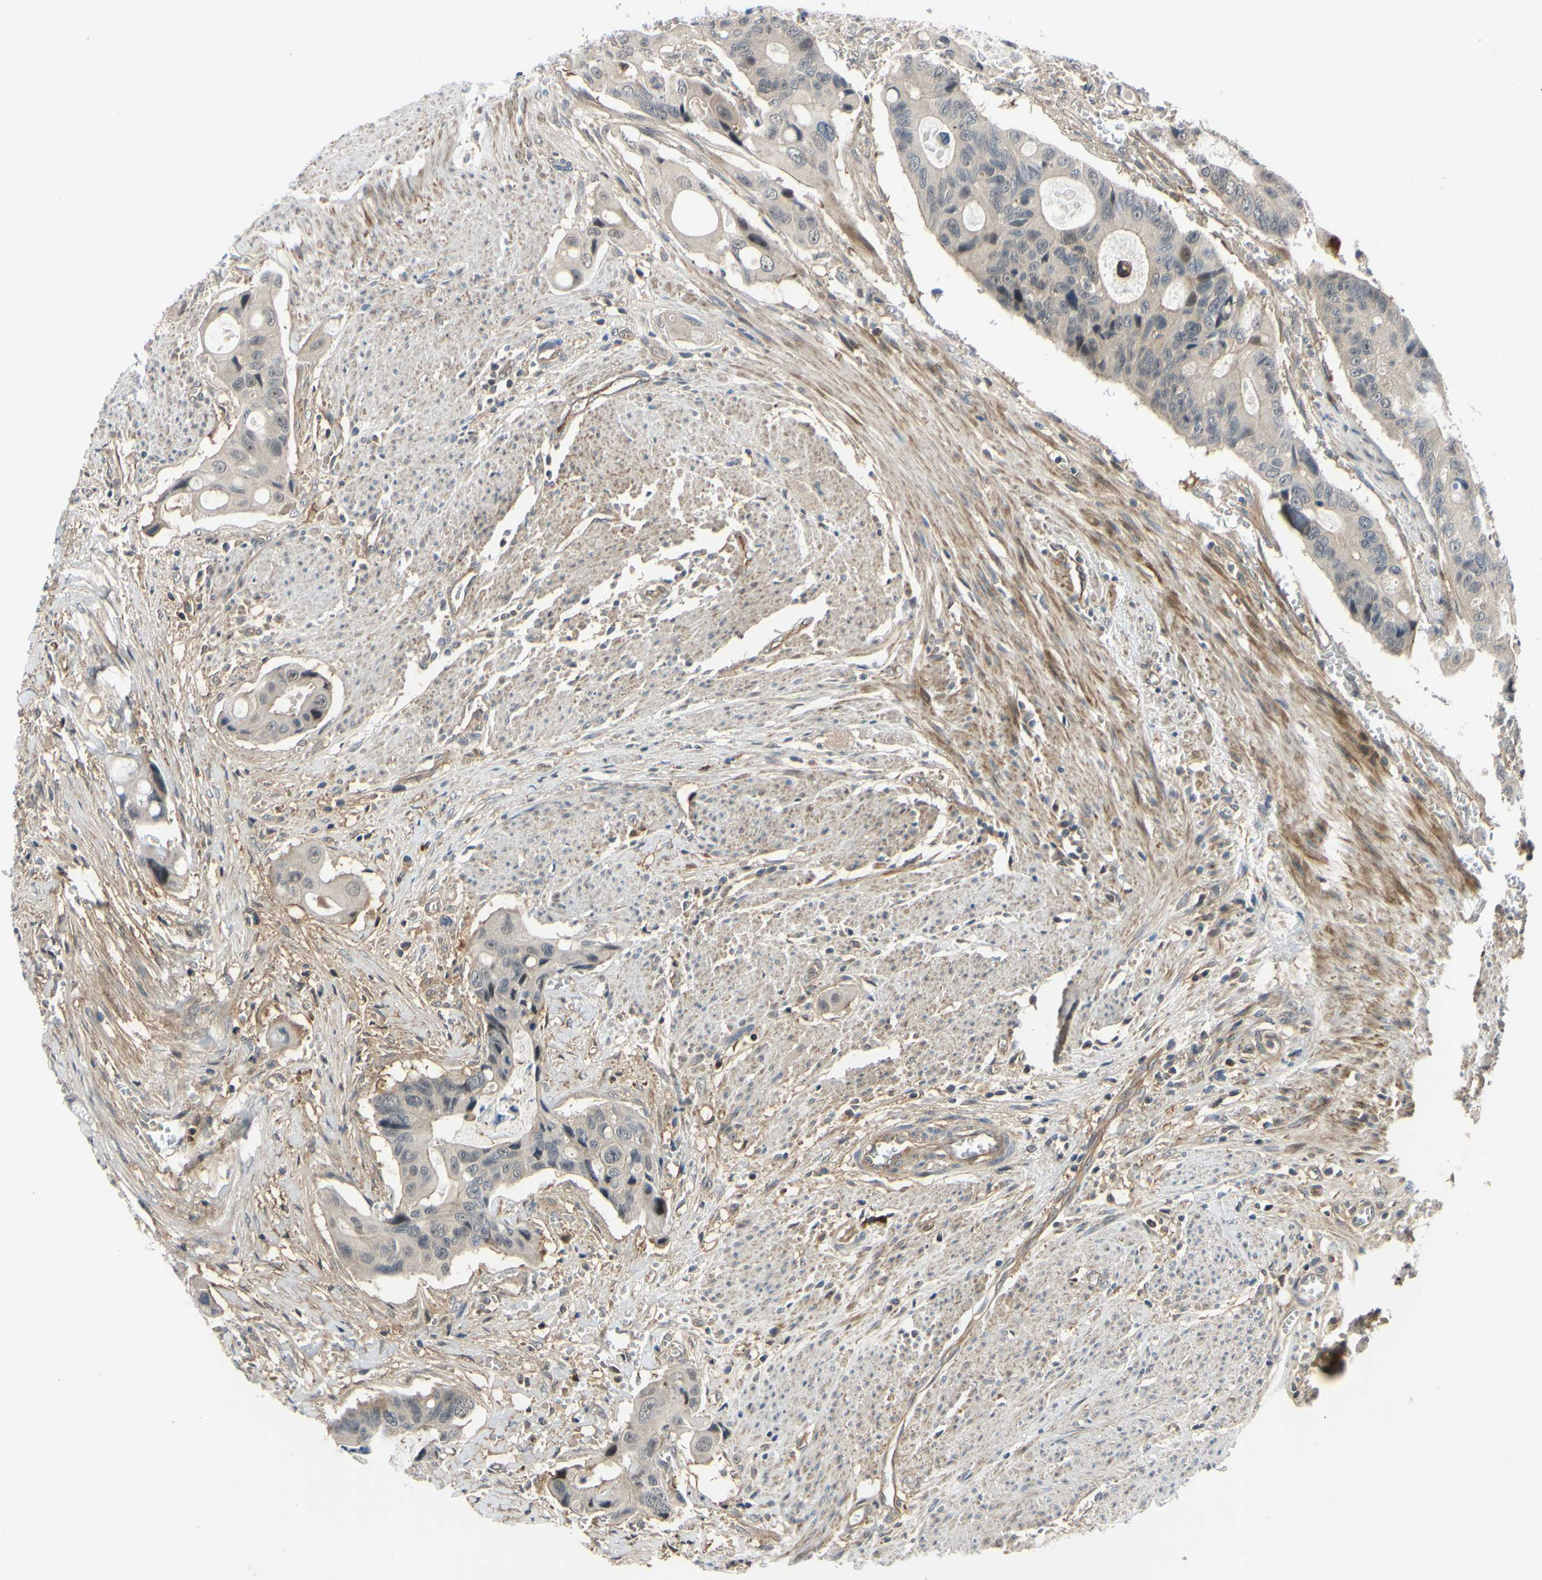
{"staining": {"intensity": "weak", "quantity": ">75%", "location": "cytoplasmic/membranous"}, "tissue": "colorectal cancer", "cell_type": "Tumor cells", "image_type": "cancer", "snomed": [{"axis": "morphology", "description": "Adenocarcinoma, NOS"}, {"axis": "topography", "description": "Colon"}], "caption": "Brown immunohistochemical staining in colorectal adenocarcinoma reveals weak cytoplasmic/membranous staining in approximately >75% of tumor cells.", "gene": "COMMD9", "patient": {"sex": "female", "age": 57}}